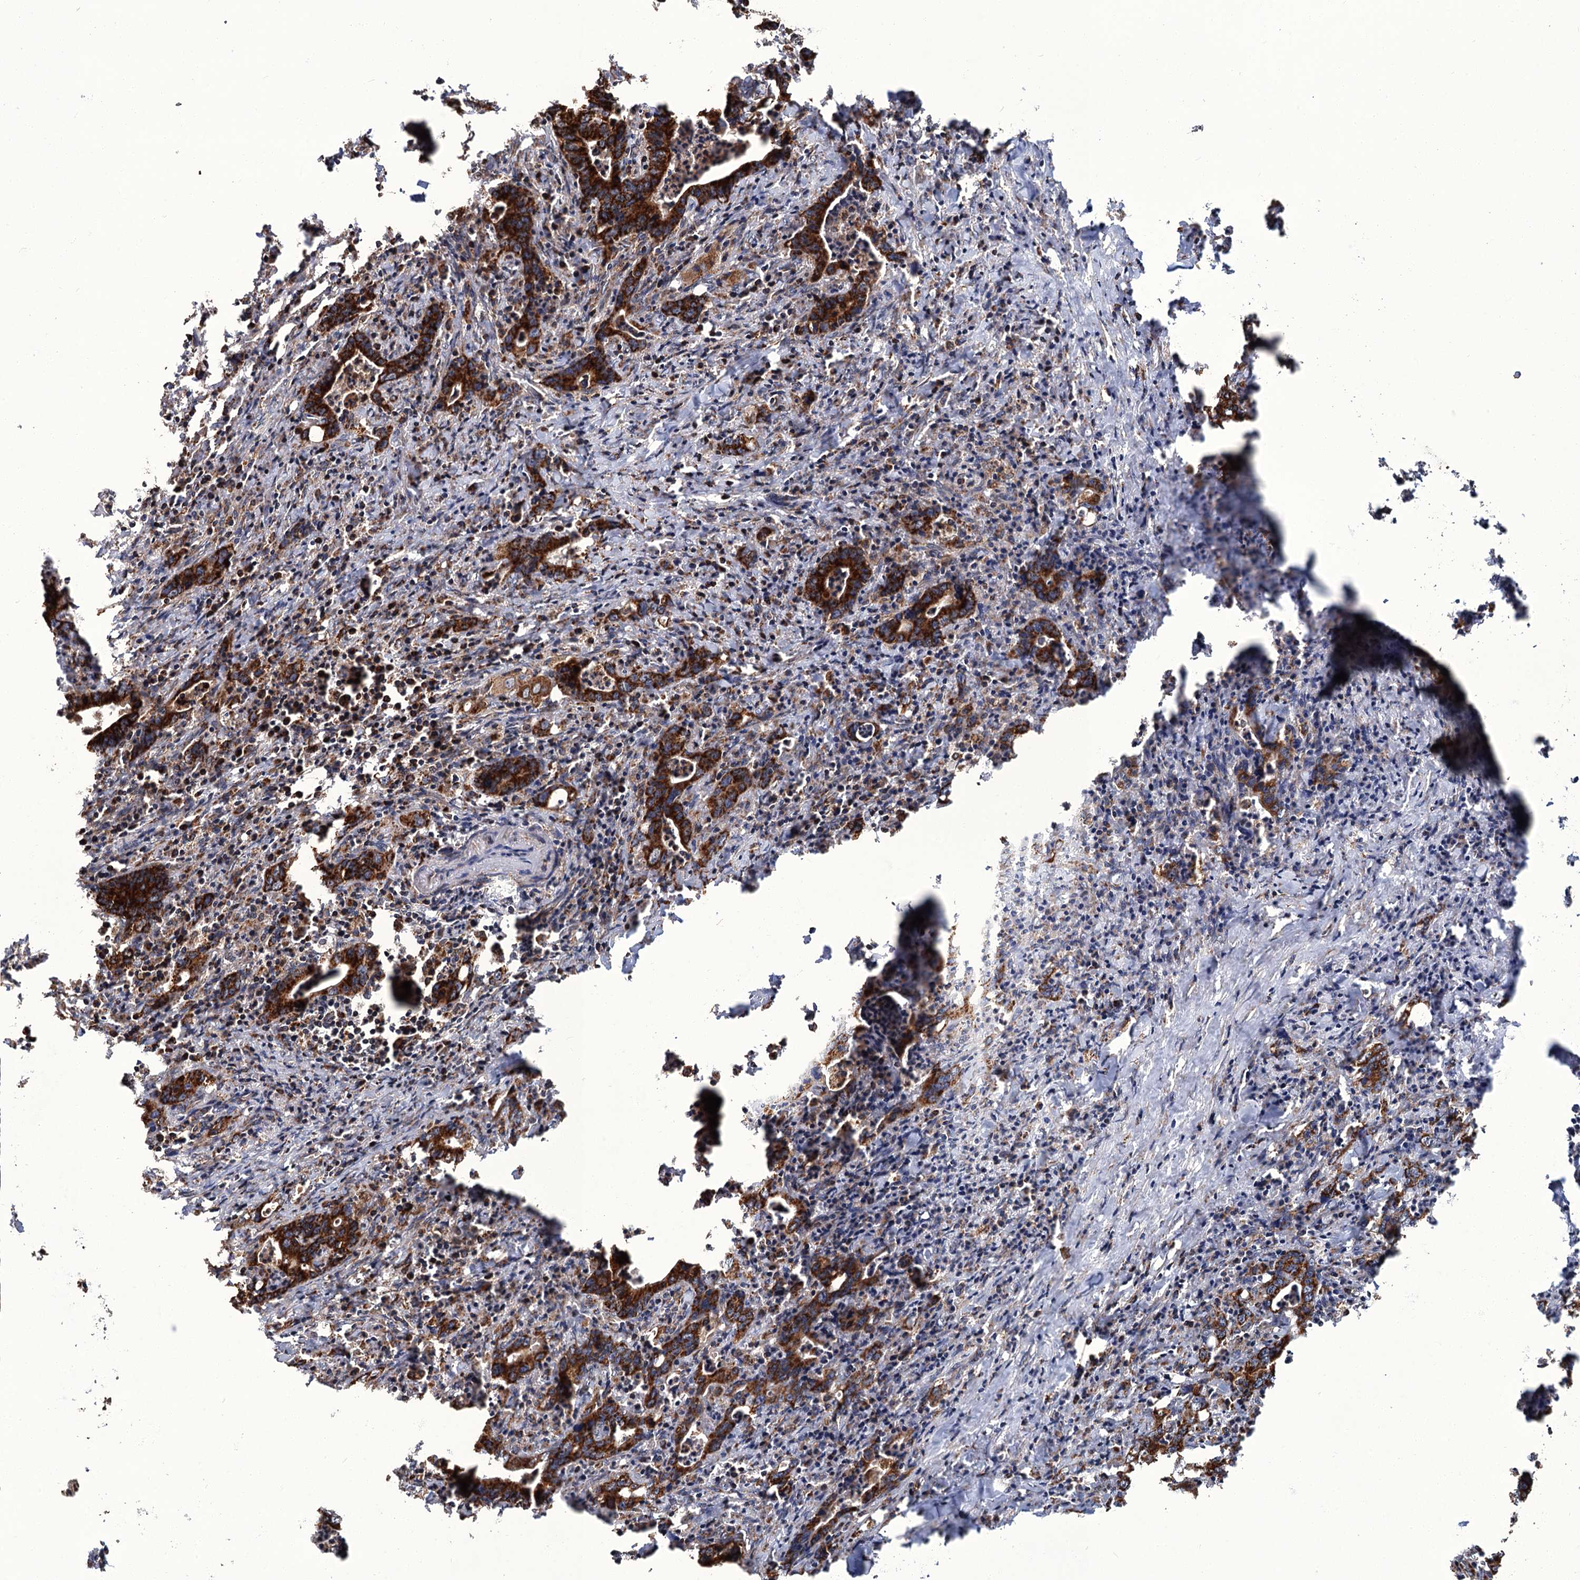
{"staining": {"intensity": "strong", "quantity": ">75%", "location": "cytoplasmic/membranous"}, "tissue": "colorectal cancer", "cell_type": "Tumor cells", "image_type": "cancer", "snomed": [{"axis": "morphology", "description": "Adenocarcinoma, NOS"}, {"axis": "topography", "description": "Colon"}], "caption": "A histopathology image of colorectal cancer stained for a protein shows strong cytoplasmic/membranous brown staining in tumor cells. Using DAB (brown) and hematoxylin (blue) stains, captured at high magnification using brightfield microscopy.", "gene": "APH1A", "patient": {"sex": "female", "age": 75}}